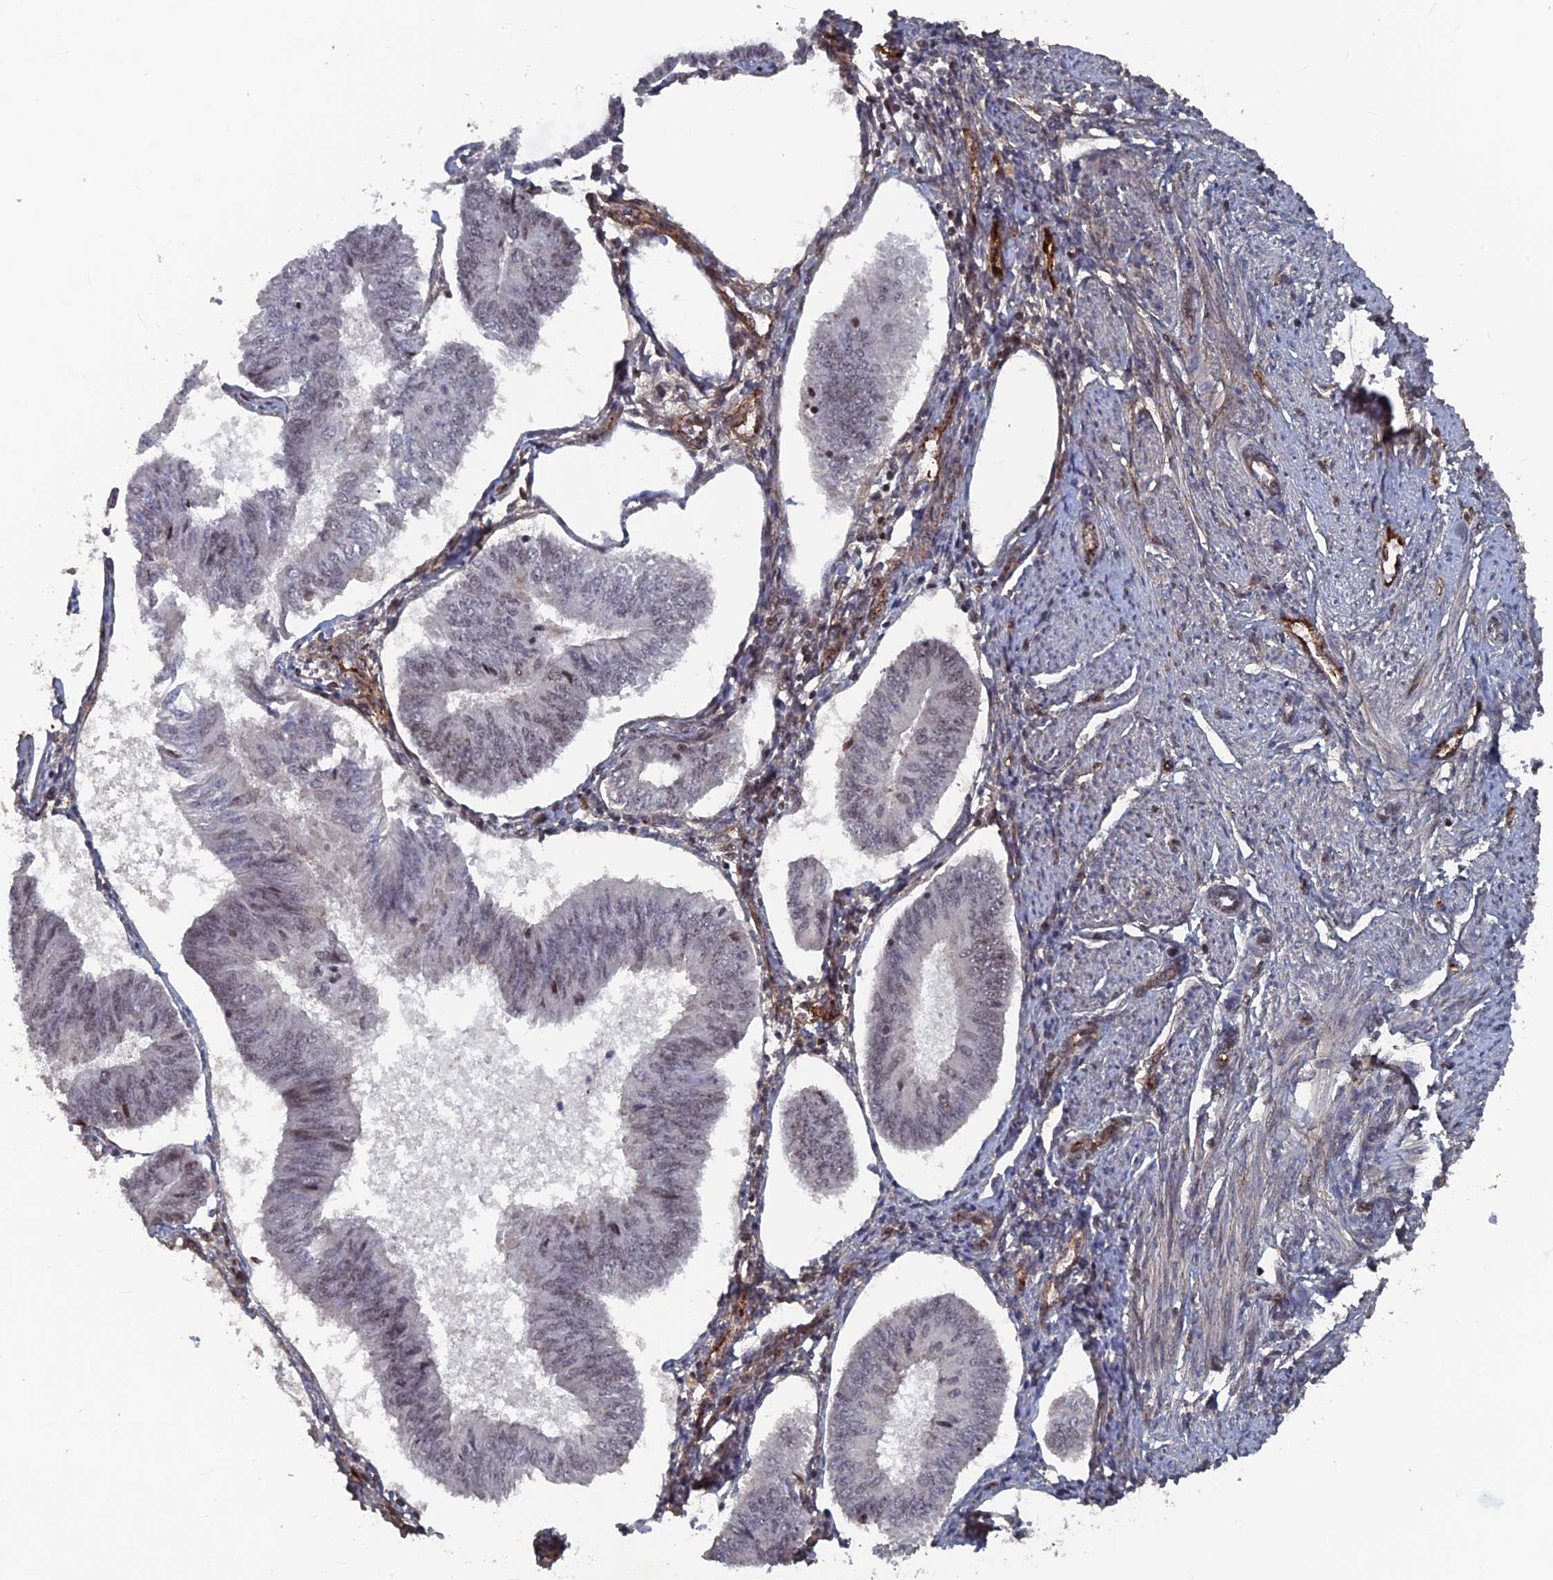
{"staining": {"intensity": "negative", "quantity": "none", "location": "none"}, "tissue": "endometrial cancer", "cell_type": "Tumor cells", "image_type": "cancer", "snomed": [{"axis": "morphology", "description": "Adenocarcinoma, NOS"}, {"axis": "topography", "description": "Endometrium"}], "caption": "IHC photomicrograph of neoplastic tissue: human endometrial cancer stained with DAB reveals no significant protein staining in tumor cells.", "gene": "SH3D21", "patient": {"sex": "female", "age": 58}}